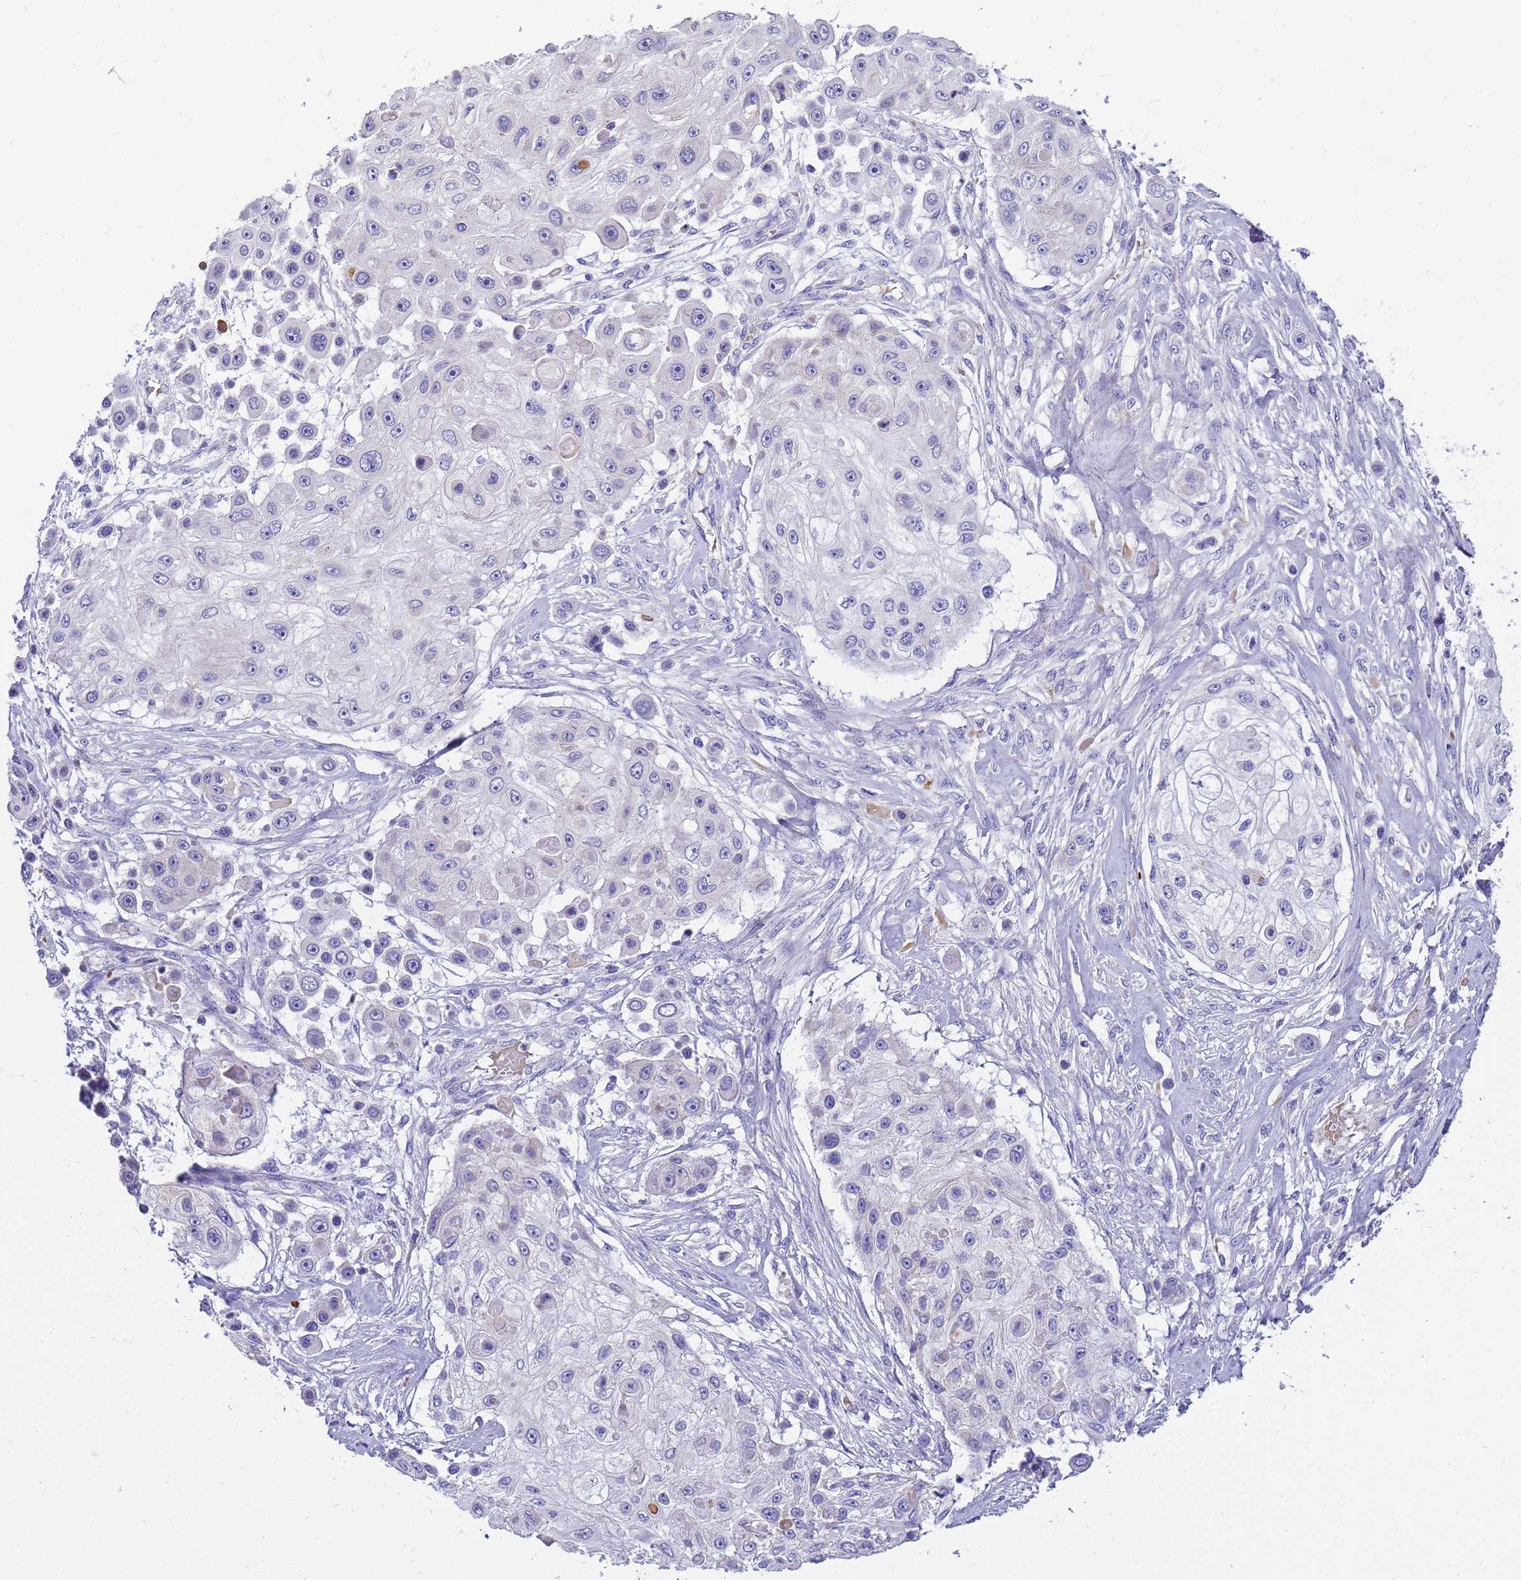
{"staining": {"intensity": "negative", "quantity": "none", "location": "none"}, "tissue": "skin cancer", "cell_type": "Tumor cells", "image_type": "cancer", "snomed": [{"axis": "morphology", "description": "Squamous cell carcinoma, NOS"}, {"axis": "topography", "description": "Skin"}], "caption": "There is no significant staining in tumor cells of squamous cell carcinoma (skin). The staining was performed using DAB (3,3'-diaminobenzidine) to visualize the protein expression in brown, while the nuclei were stained in blue with hematoxylin (Magnification: 20x).", "gene": "RIPPLY2", "patient": {"sex": "male", "age": 67}}